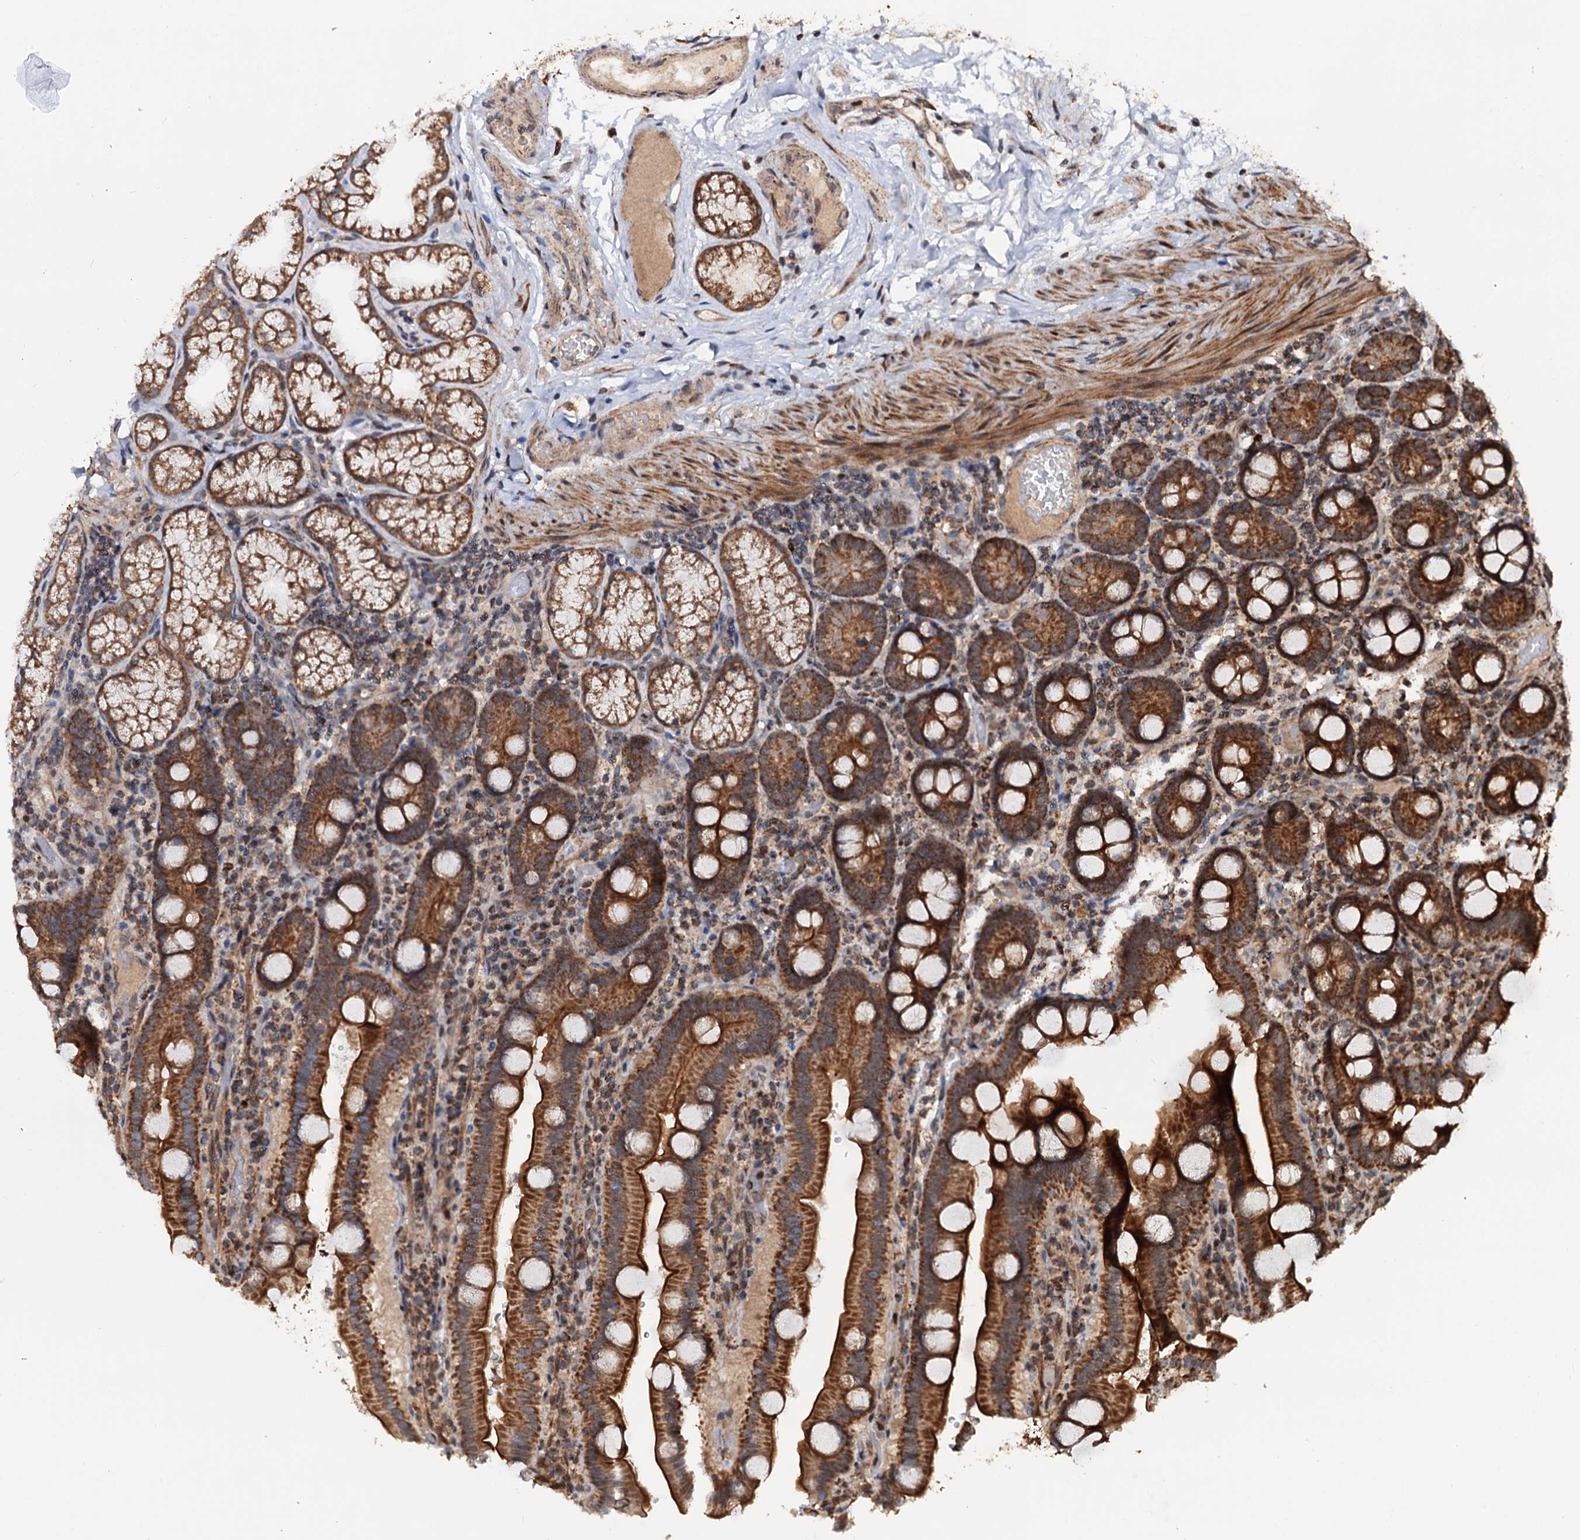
{"staining": {"intensity": "strong", "quantity": ">75%", "location": "cytoplasmic/membranous"}, "tissue": "duodenum", "cell_type": "Glandular cells", "image_type": "normal", "snomed": [{"axis": "morphology", "description": "Normal tissue, NOS"}, {"axis": "topography", "description": "Duodenum"}], "caption": "Immunohistochemistry histopathology image of unremarkable duodenum stained for a protein (brown), which displays high levels of strong cytoplasmic/membranous positivity in approximately >75% of glandular cells.", "gene": "CEP76", "patient": {"sex": "male", "age": 55}}